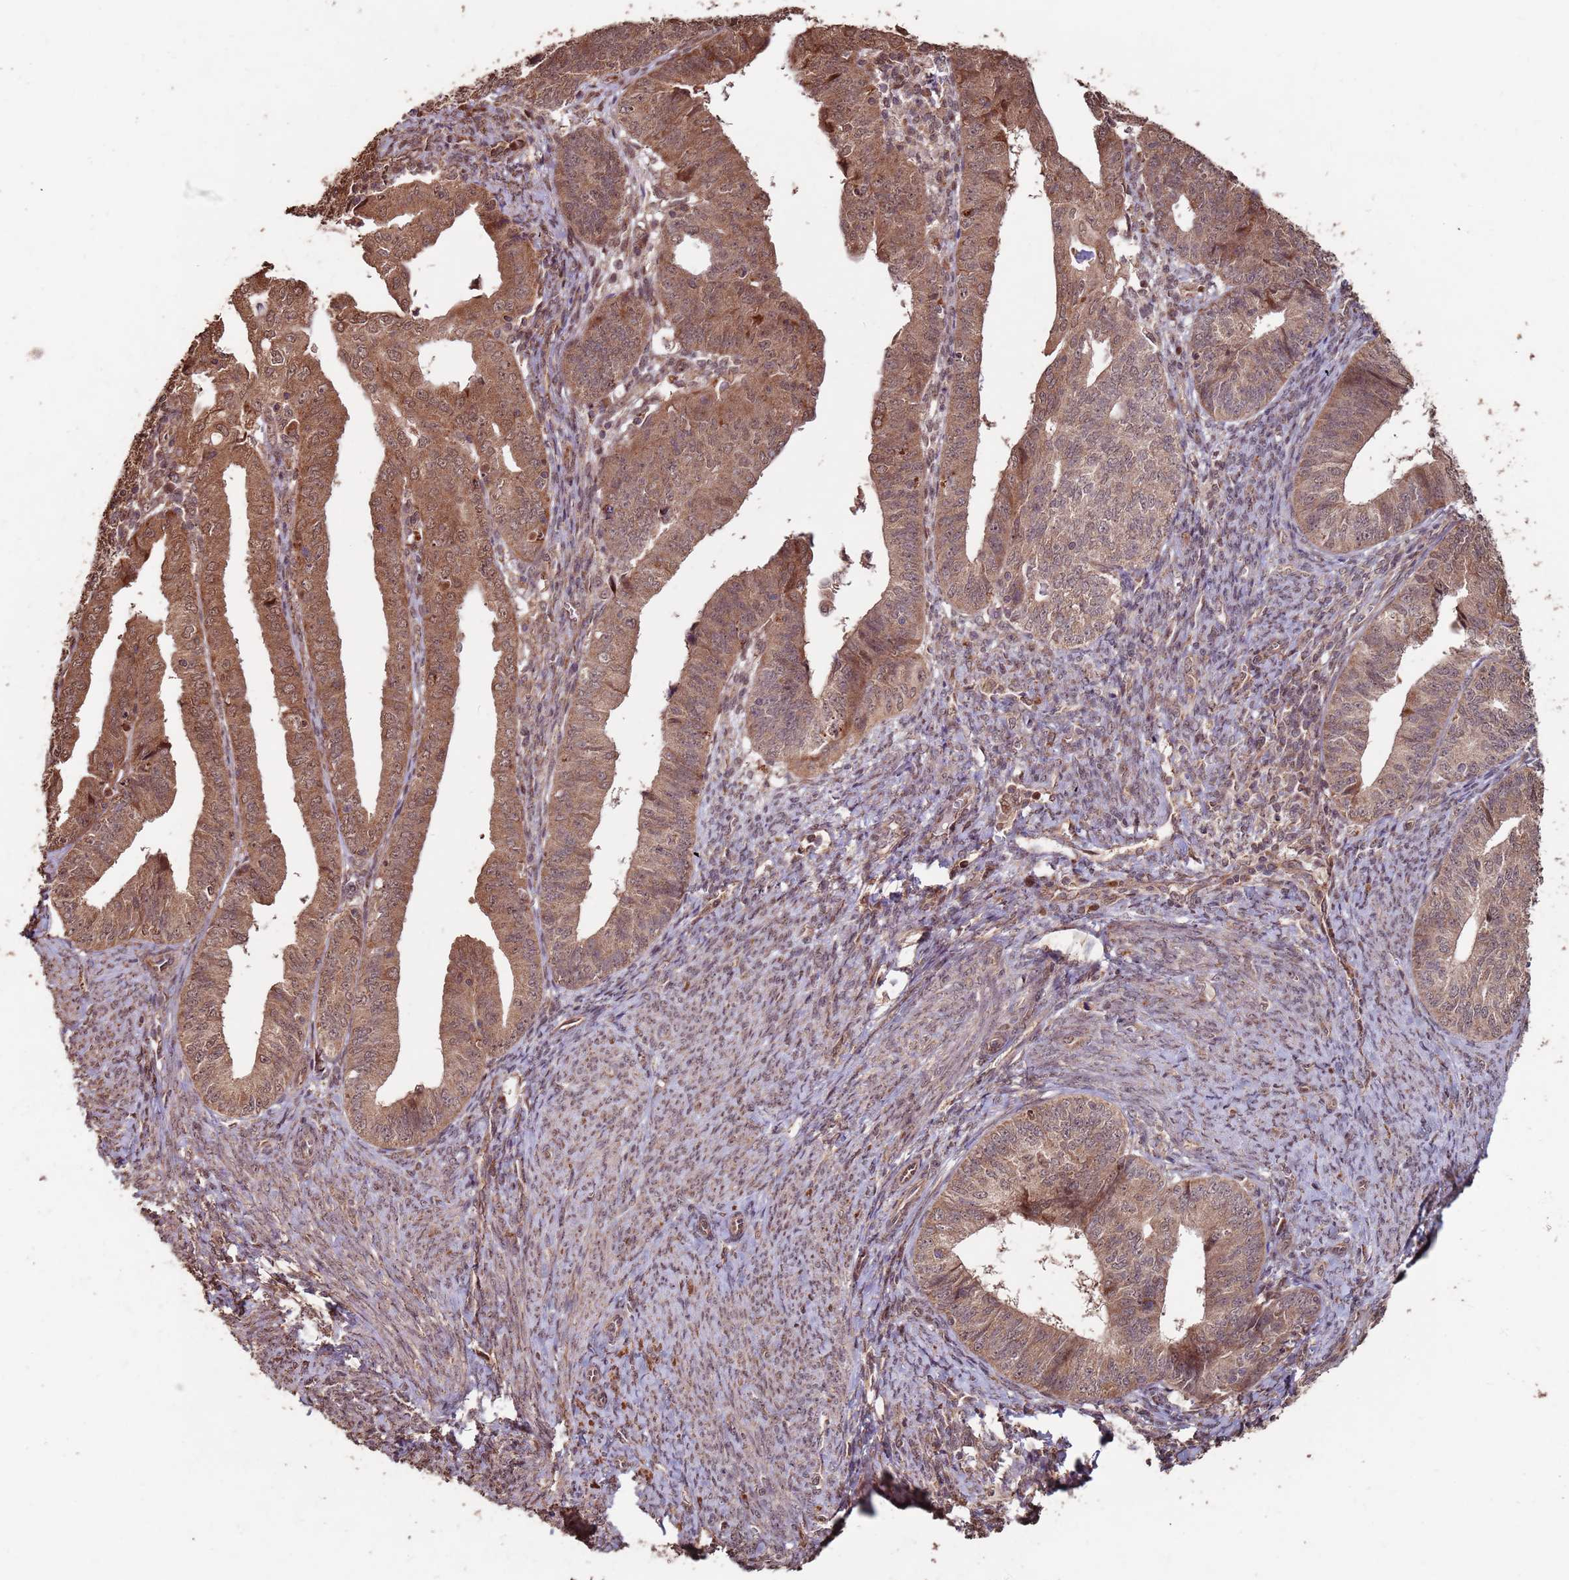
{"staining": {"intensity": "moderate", "quantity": ">75%", "location": "cytoplasmic/membranous,nuclear"}, "tissue": "endometrial cancer", "cell_type": "Tumor cells", "image_type": "cancer", "snomed": [{"axis": "morphology", "description": "Adenocarcinoma, NOS"}, {"axis": "topography", "description": "Endometrium"}], "caption": "Tumor cells show moderate cytoplasmic/membranous and nuclear positivity in about >75% of cells in adenocarcinoma (endometrial).", "gene": "PRR7", "patient": {"sex": "female", "age": 56}}